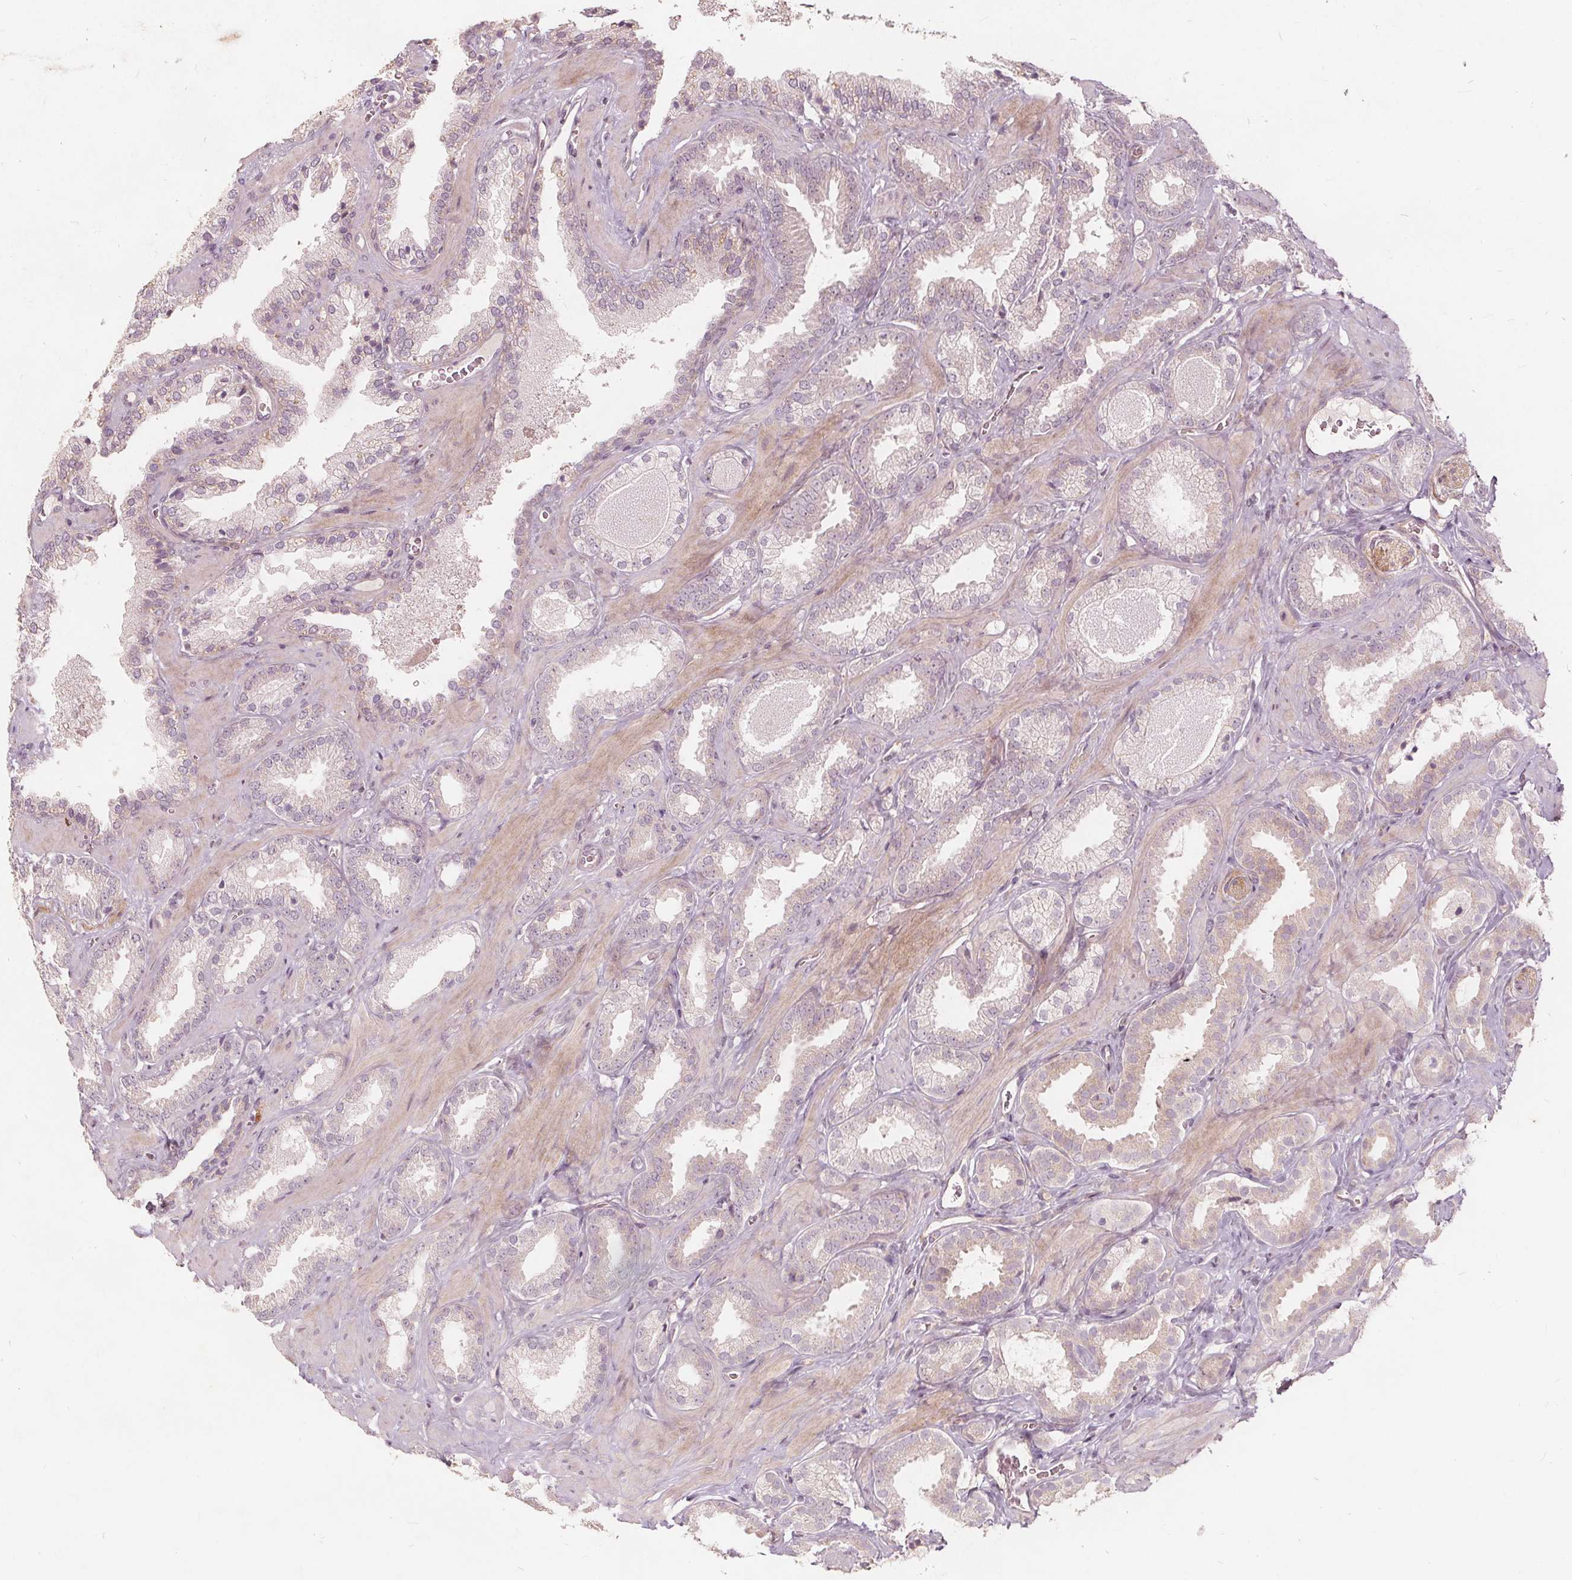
{"staining": {"intensity": "negative", "quantity": "none", "location": "none"}, "tissue": "prostate cancer", "cell_type": "Tumor cells", "image_type": "cancer", "snomed": [{"axis": "morphology", "description": "Adenocarcinoma, Low grade"}, {"axis": "topography", "description": "Prostate"}], "caption": "DAB immunohistochemical staining of human low-grade adenocarcinoma (prostate) shows no significant staining in tumor cells.", "gene": "PTPRT", "patient": {"sex": "male", "age": 62}}